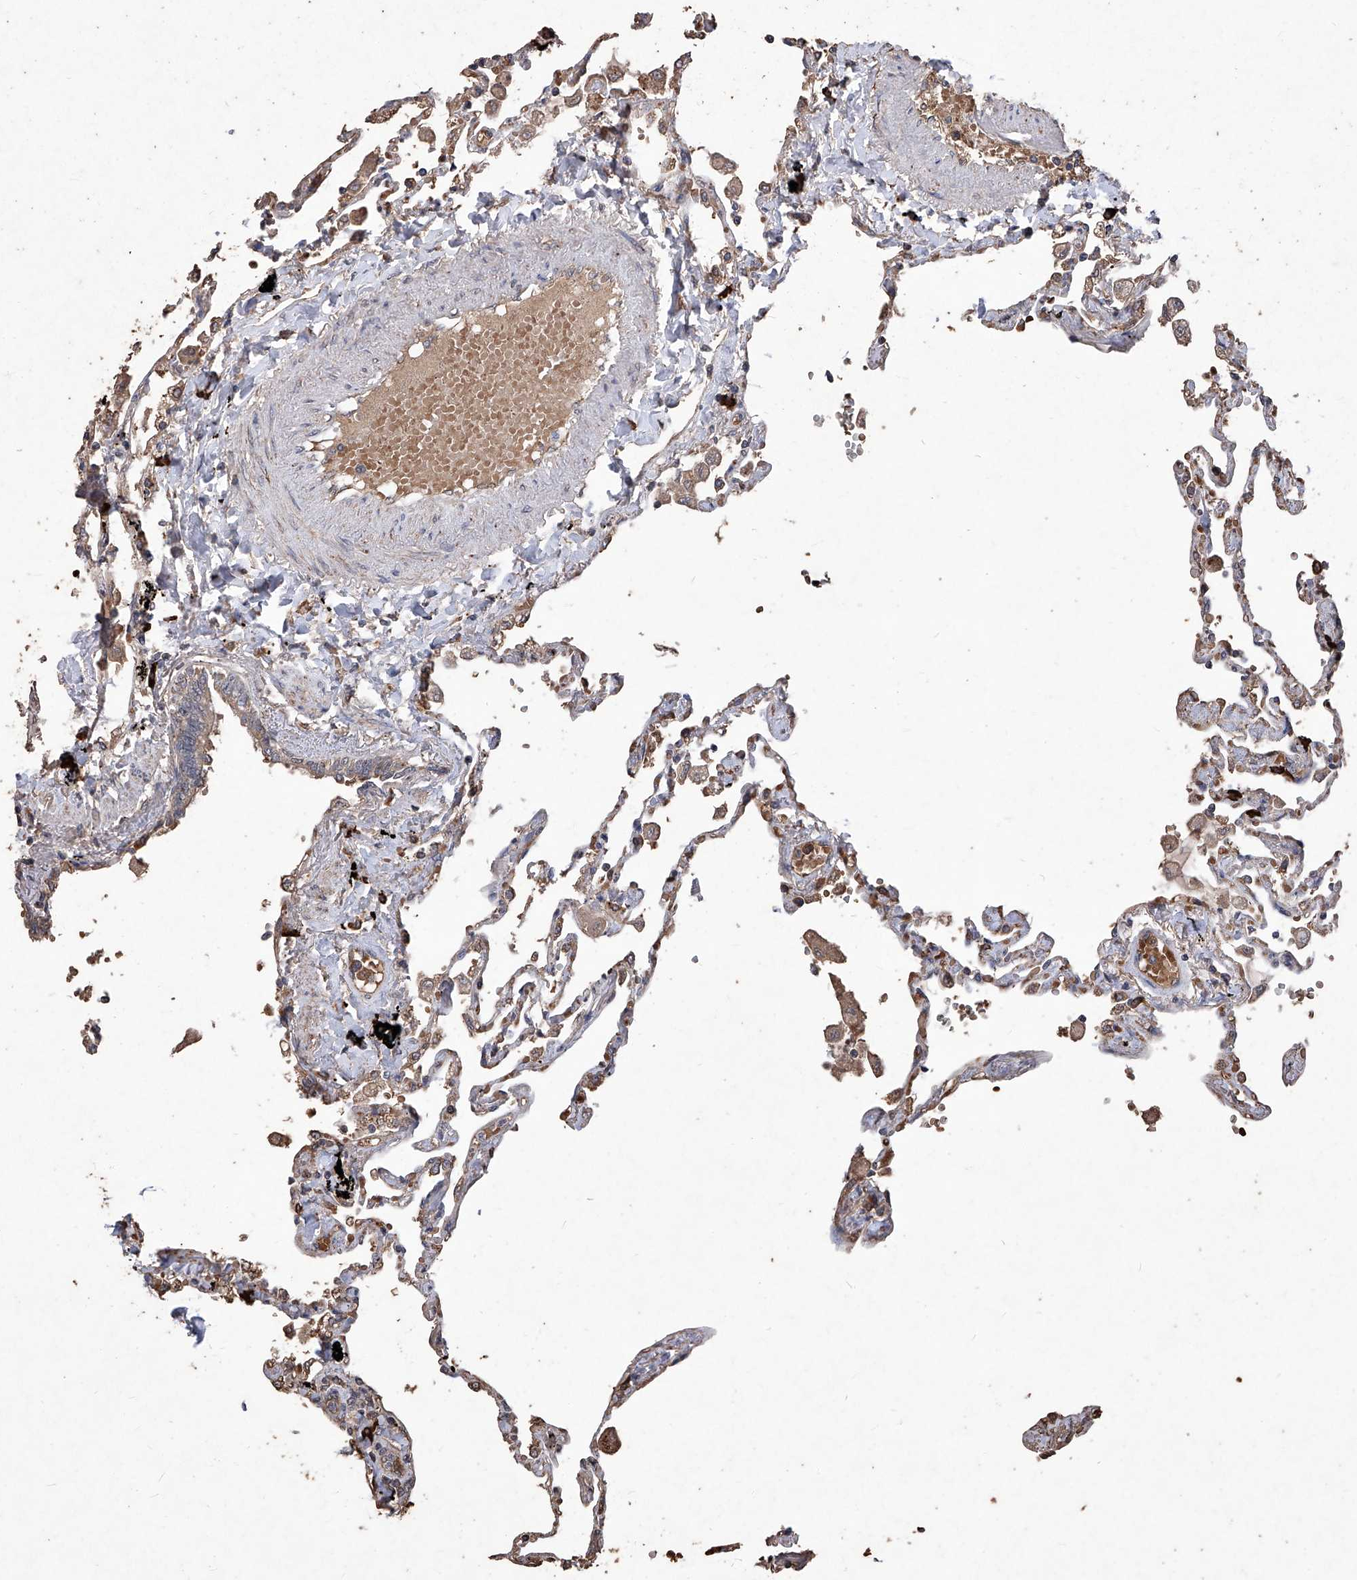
{"staining": {"intensity": "weak", "quantity": "<25%", "location": "cytoplasmic/membranous"}, "tissue": "lung", "cell_type": "Alveolar cells", "image_type": "normal", "snomed": [{"axis": "morphology", "description": "Normal tissue, NOS"}, {"axis": "topography", "description": "Lung"}], "caption": "Alveolar cells show no significant protein expression in benign lung. Nuclei are stained in blue.", "gene": "EML1", "patient": {"sex": "female", "age": 67}}